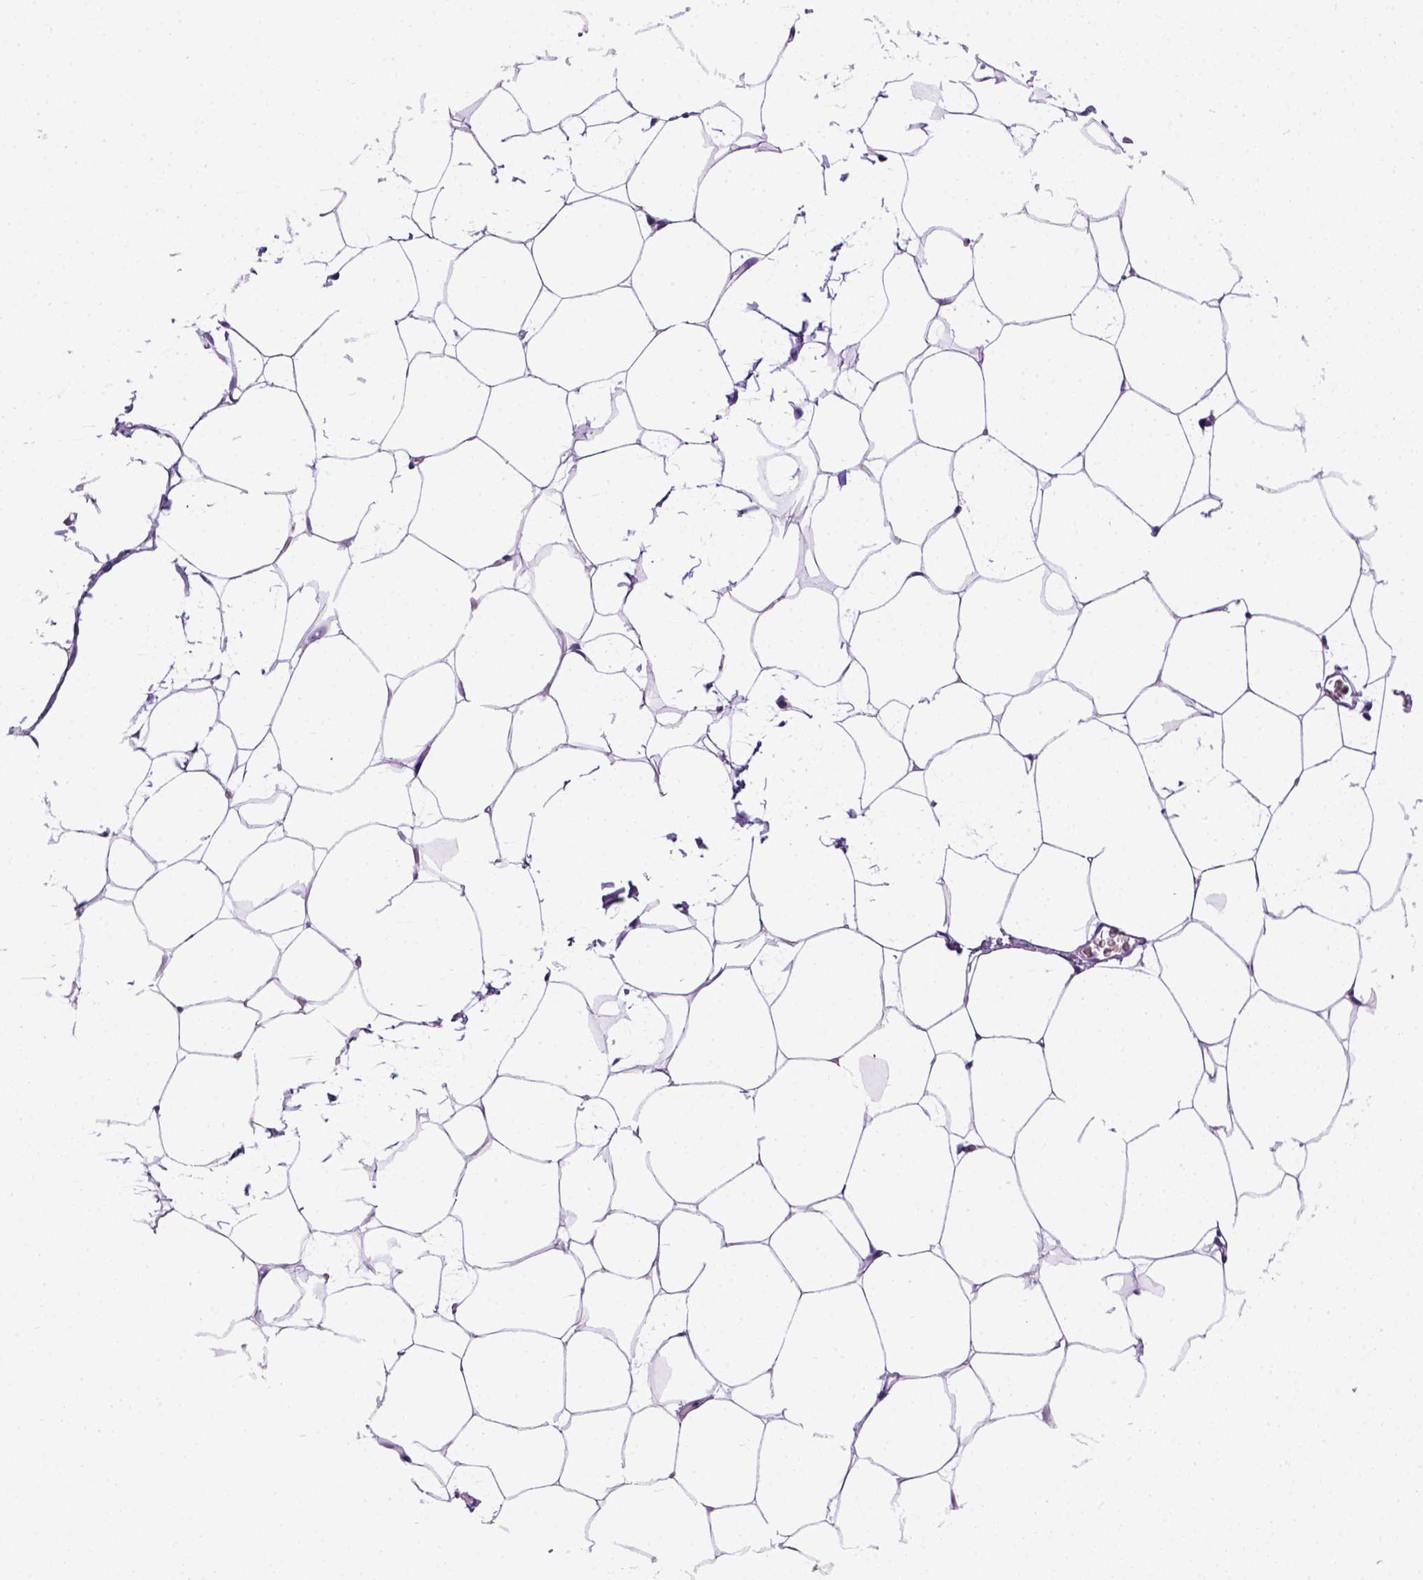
{"staining": {"intensity": "negative", "quantity": "none", "location": "none"}, "tissue": "adipose tissue", "cell_type": "Adipocytes", "image_type": "normal", "snomed": [{"axis": "morphology", "description": "Normal tissue, NOS"}, {"axis": "topography", "description": "Adipose tissue"}], "caption": "Immunohistochemical staining of normal adipose tissue shows no significant staining in adipocytes. (Brightfield microscopy of DAB (3,3'-diaminobenzidine) immunohistochemistry (IHC) at high magnification).", "gene": "ITGAX", "patient": {"sex": "male", "age": 57}}